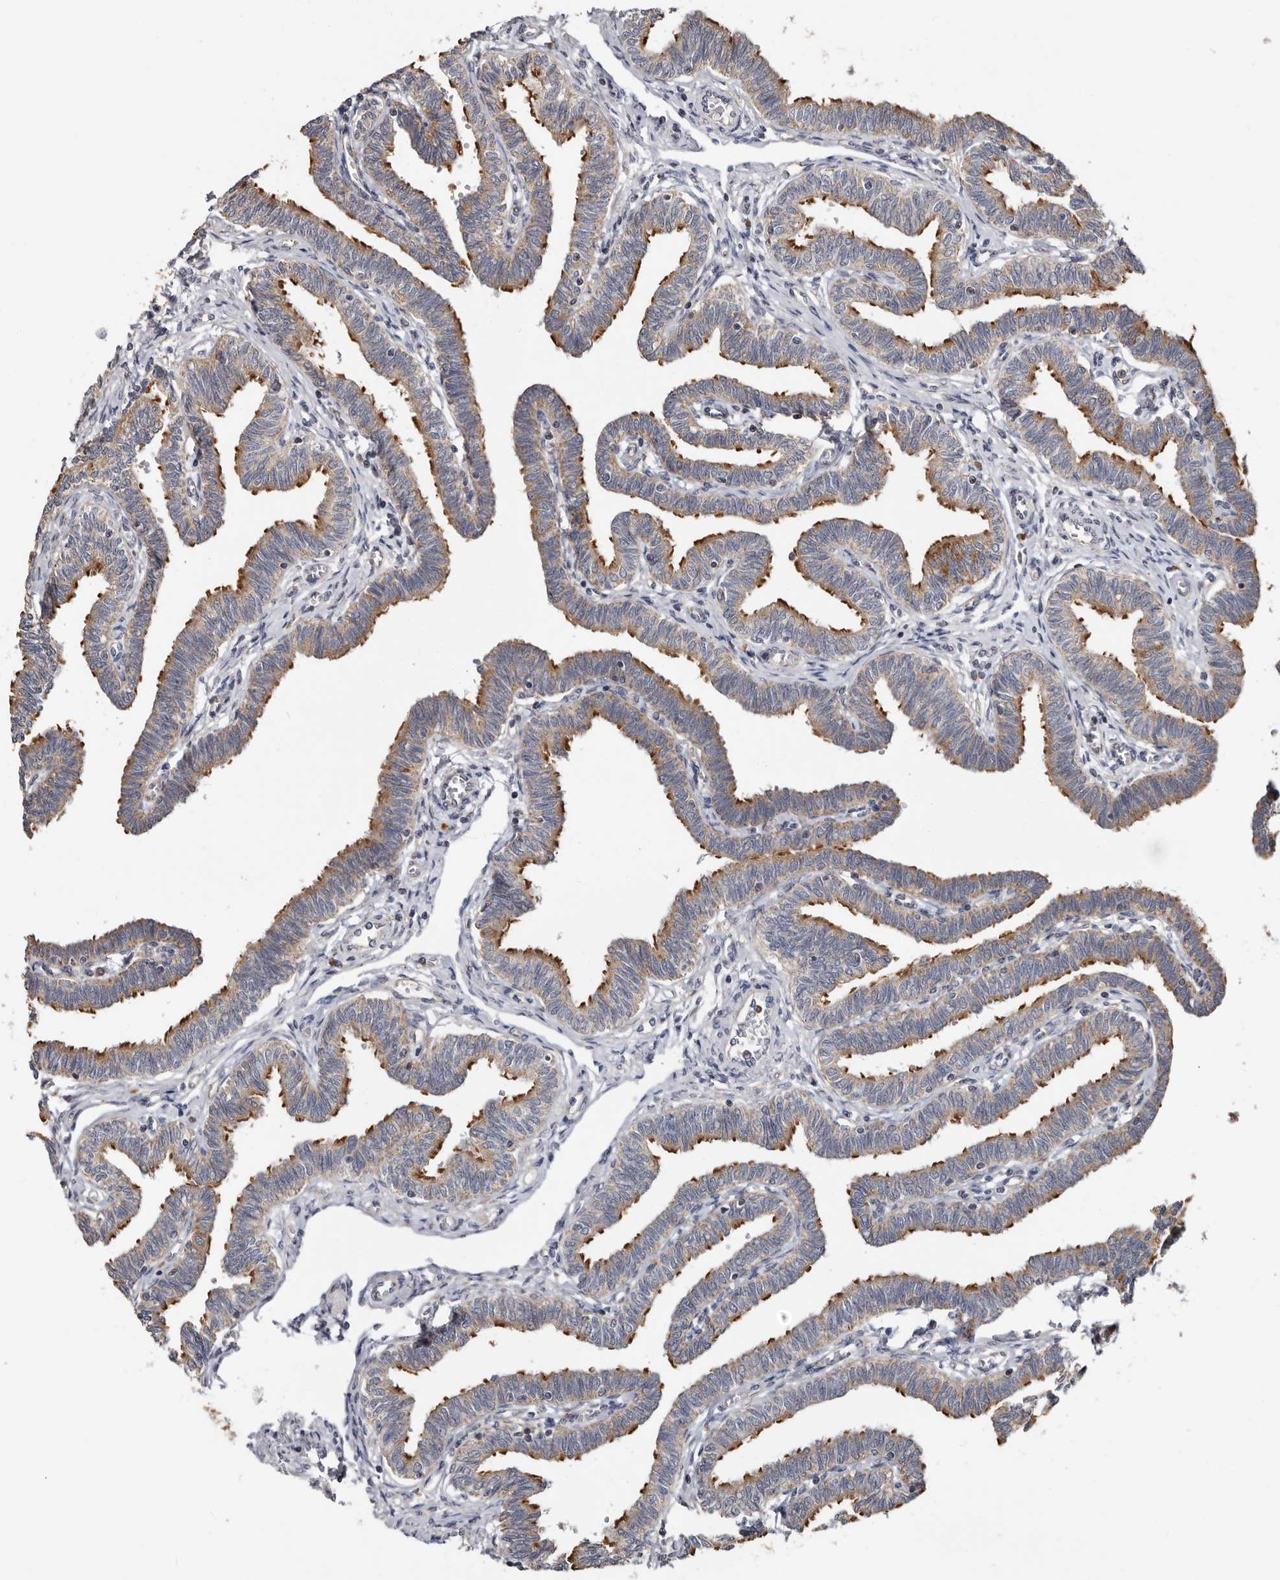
{"staining": {"intensity": "moderate", "quantity": ">75%", "location": "cytoplasmic/membranous"}, "tissue": "fallopian tube", "cell_type": "Glandular cells", "image_type": "normal", "snomed": [{"axis": "morphology", "description": "Normal tissue, NOS"}, {"axis": "topography", "description": "Fallopian tube"}, {"axis": "topography", "description": "Ovary"}], "caption": "Immunohistochemical staining of normal human fallopian tube demonstrates >75% levels of moderate cytoplasmic/membranous protein staining in approximately >75% of glandular cells.", "gene": "MRPL18", "patient": {"sex": "female", "age": 23}}